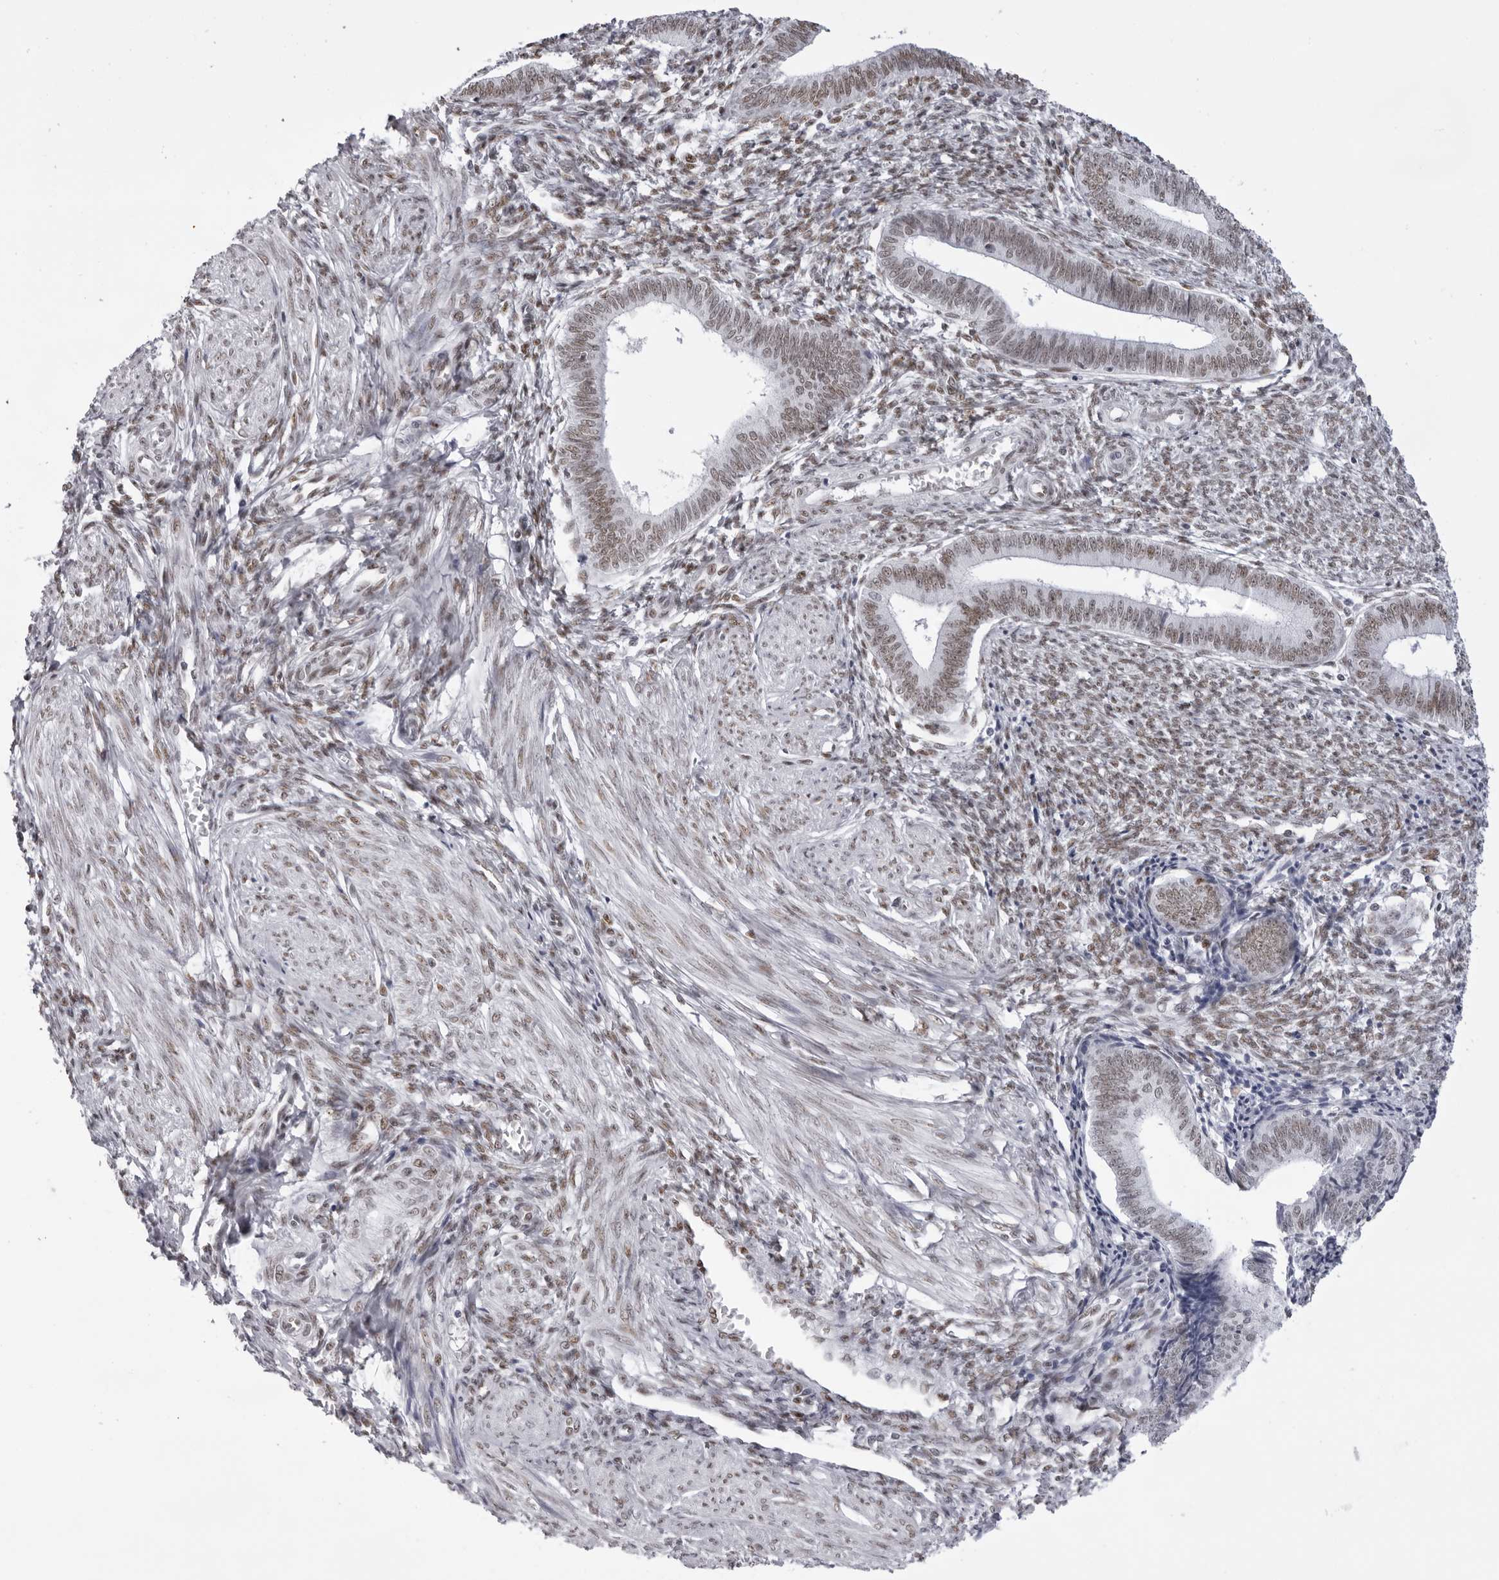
{"staining": {"intensity": "weak", "quantity": "25%-75%", "location": "nuclear"}, "tissue": "endometrium", "cell_type": "Cells in endometrial stroma", "image_type": "normal", "snomed": [{"axis": "morphology", "description": "Normal tissue, NOS"}, {"axis": "topography", "description": "Endometrium"}], "caption": "Protein analysis of unremarkable endometrium demonstrates weak nuclear expression in approximately 25%-75% of cells in endometrial stroma.", "gene": "IRF2BP2", "patient": {"sex": "female", "age": 46}}